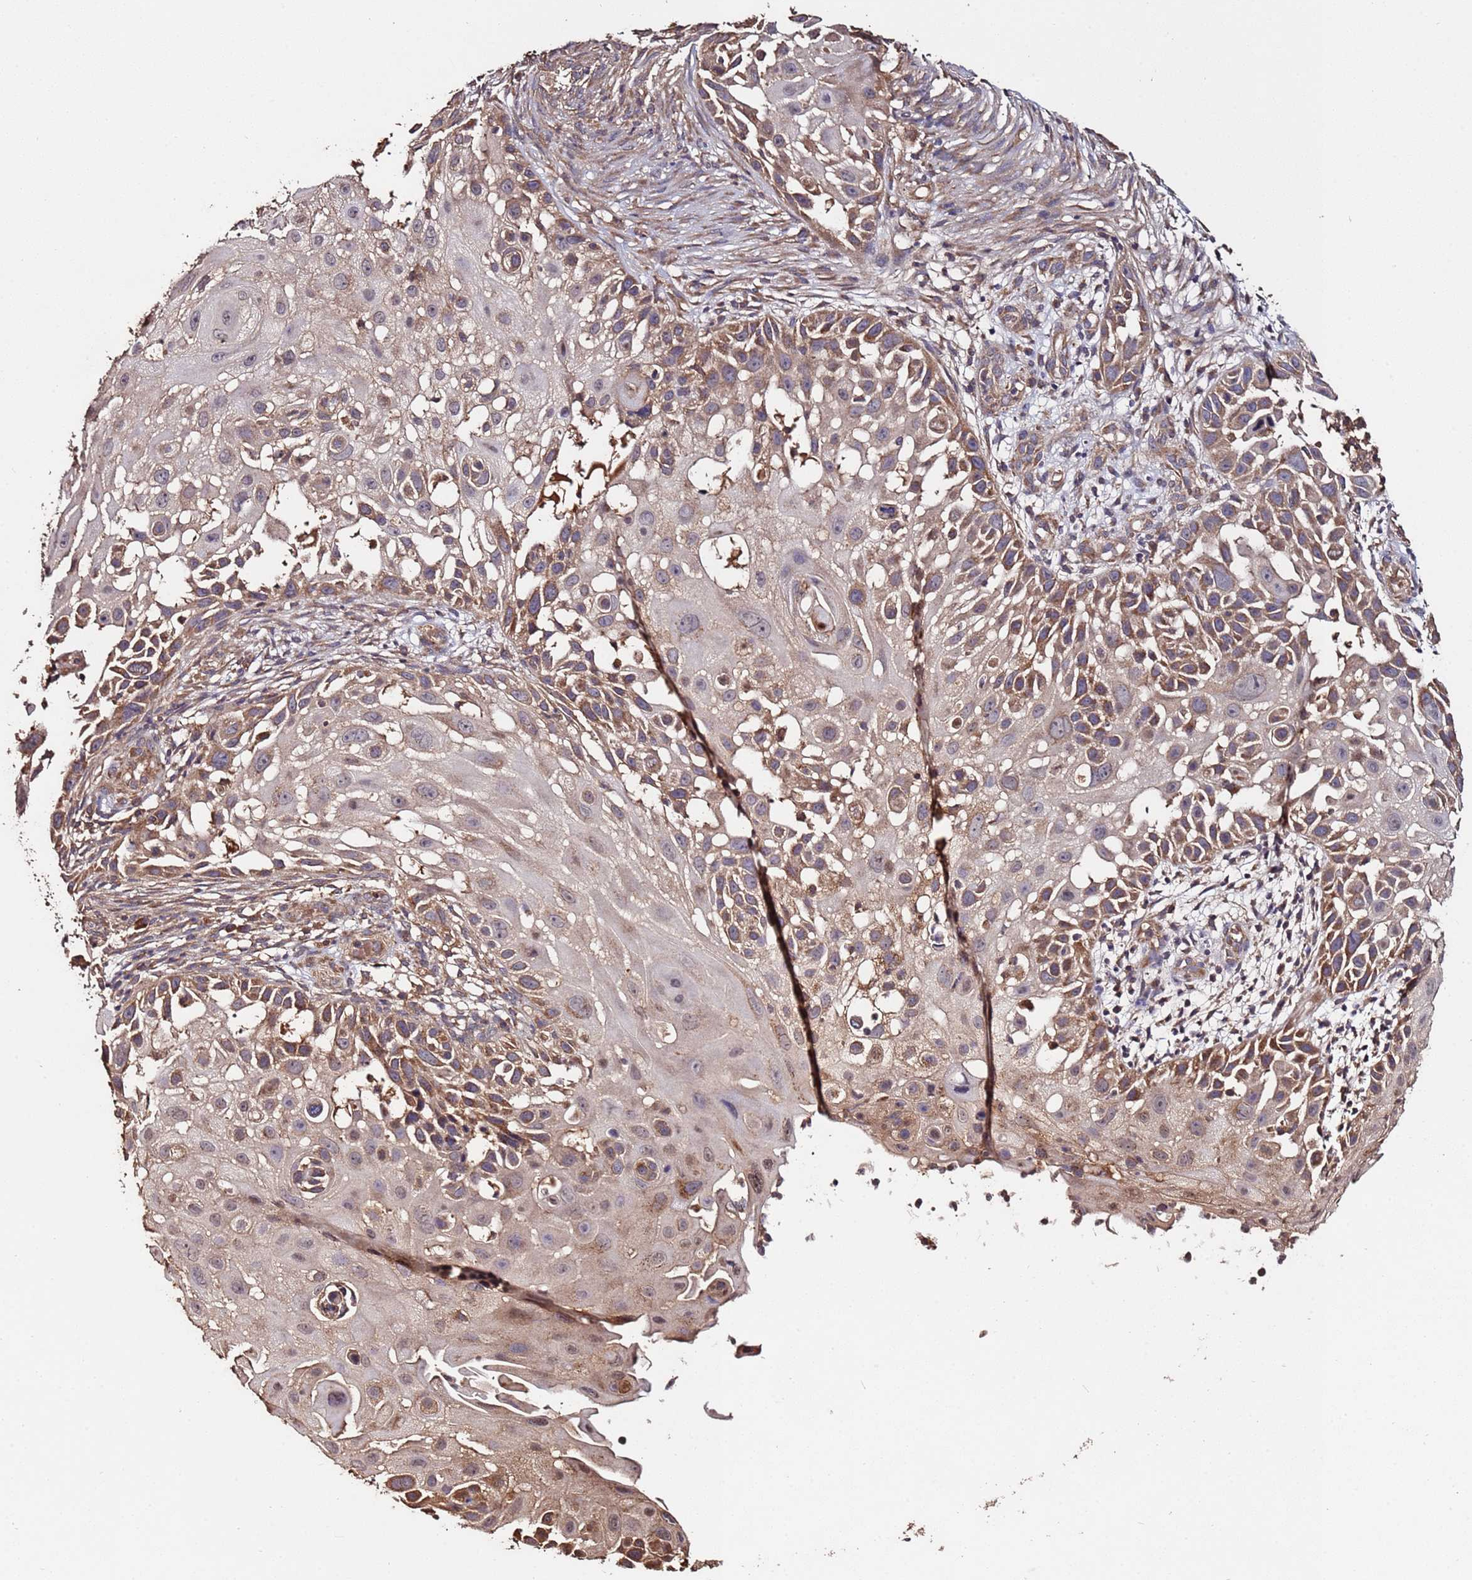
{"staining": {"intensity": "moderate", "quantity": ">75%", "location": "cytoplasmic/membranous"}, "tissue": "skin cancer", "cell_type": "Tumor cells", "image_type": "cancer", "snomed": [{"axis": "morphology", "description": "Squamous cell carcinoma, NOS"}, {"axis": "topography", "description": "Skin"}], "caption": "IHC of human skin cancer (squamous cell carcinoma) shows medium levels of moderate cytoplasmic/membranous expression in about >75% of tumor cells. (IHC, brightfield microscopy, high magnification).", "gene": "RPS15A", "patient": {"sex": "female", "age": 44}}